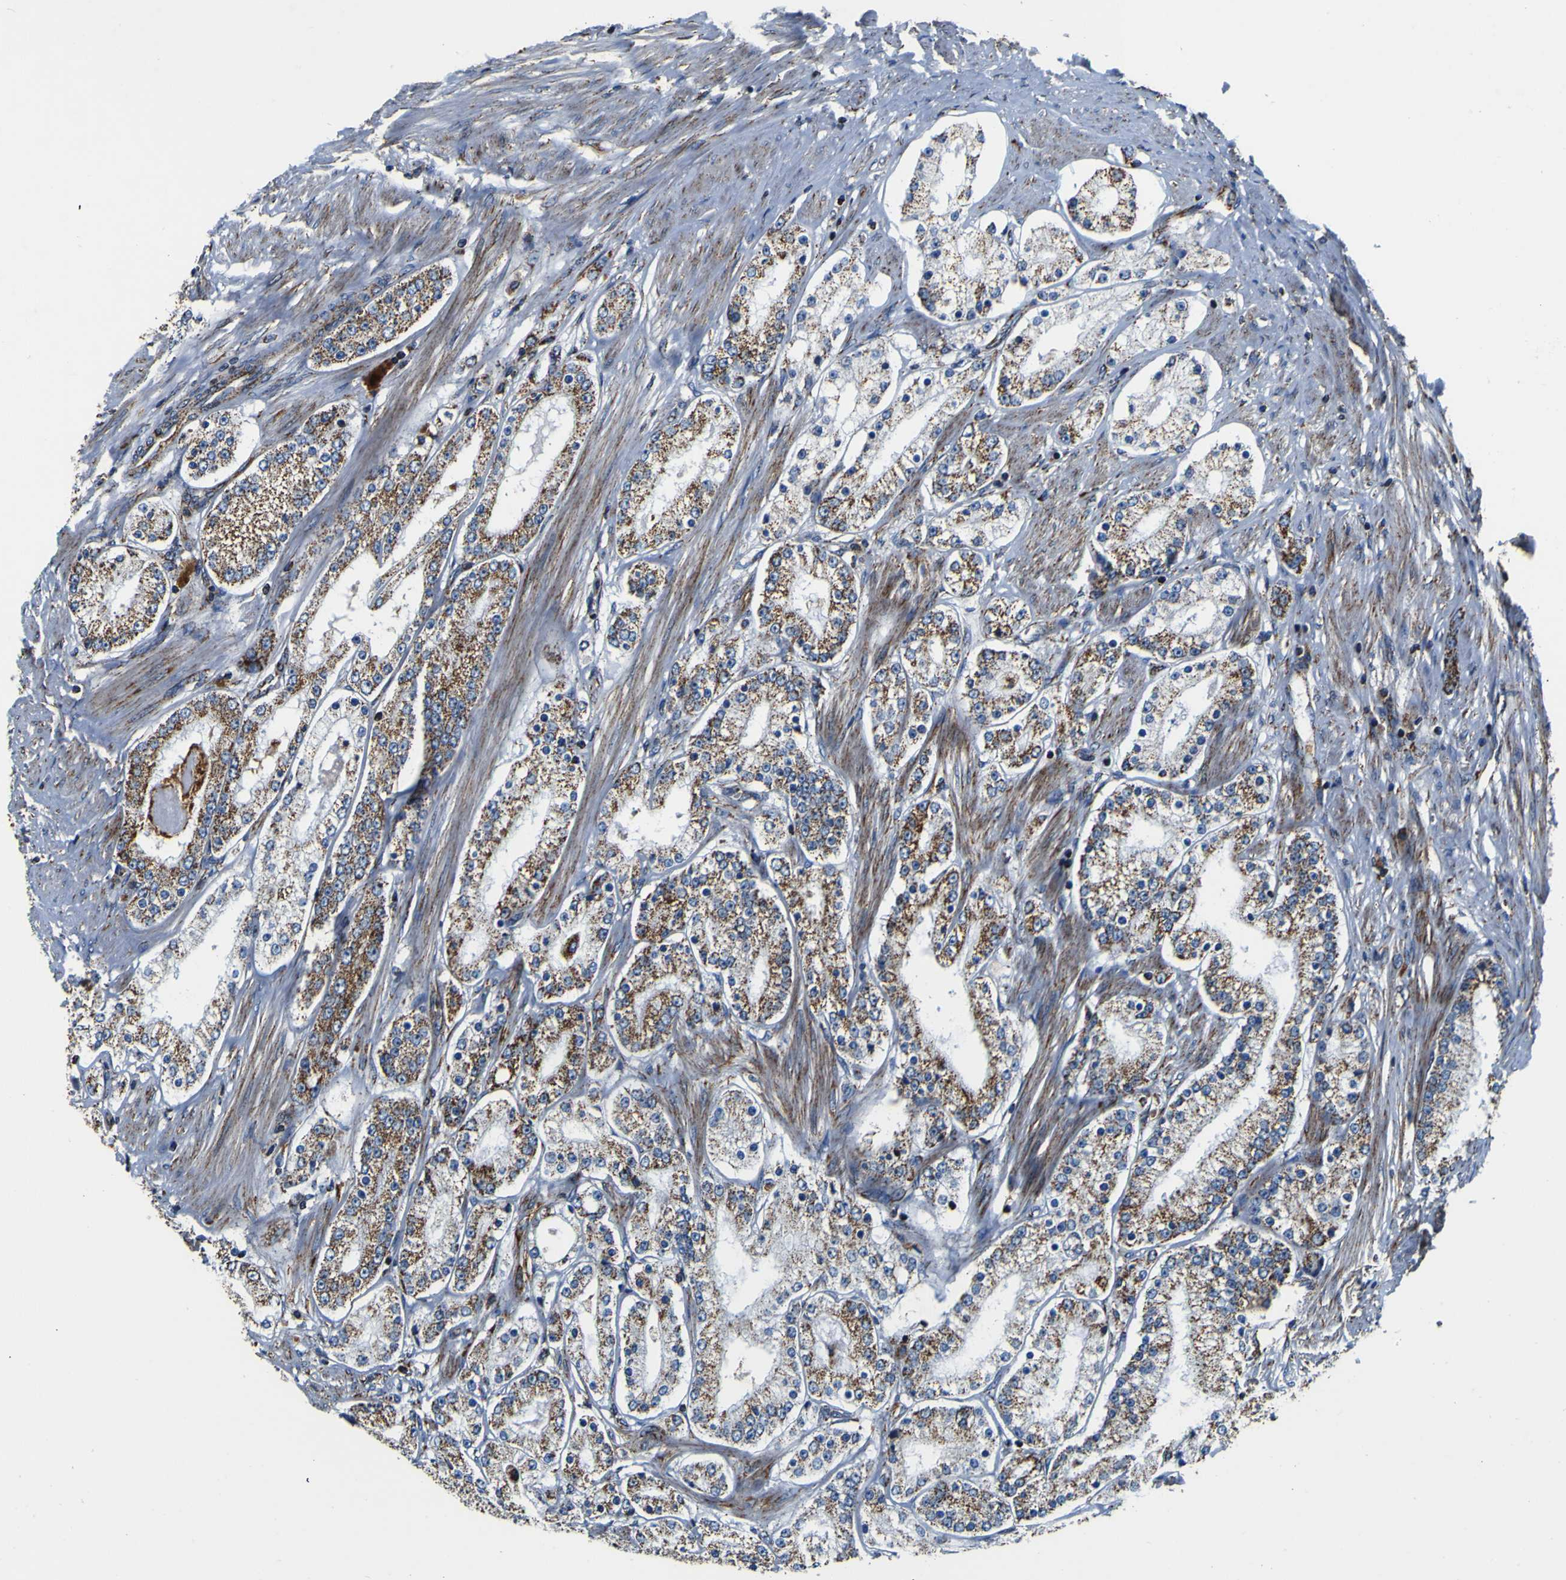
{"staining": {"intensity": "strong", "quantity": ">75%", "location": "cytoplasmic/membranous"}, "tissue": "prostate cancer", "cell_type": "Tumor cells", "image_type": "cancer", "snomed": [{"axis": "morphology", "description": "Adenocarcinoma, Low grade"}, {"axis": "topography", "description": "Prostate"}], "caption": "Protein staining of prostate cancer (adenocarcinoma (low-grade)) tissue demonstrates strong cytoplasmic/membranous staining in about >75% of tumor cells. Ihc stains the protein of interest in brown and the nuclei are stained blue.", "gene": "PTRH2", "patient": {"sex": "male", "age": 63}}